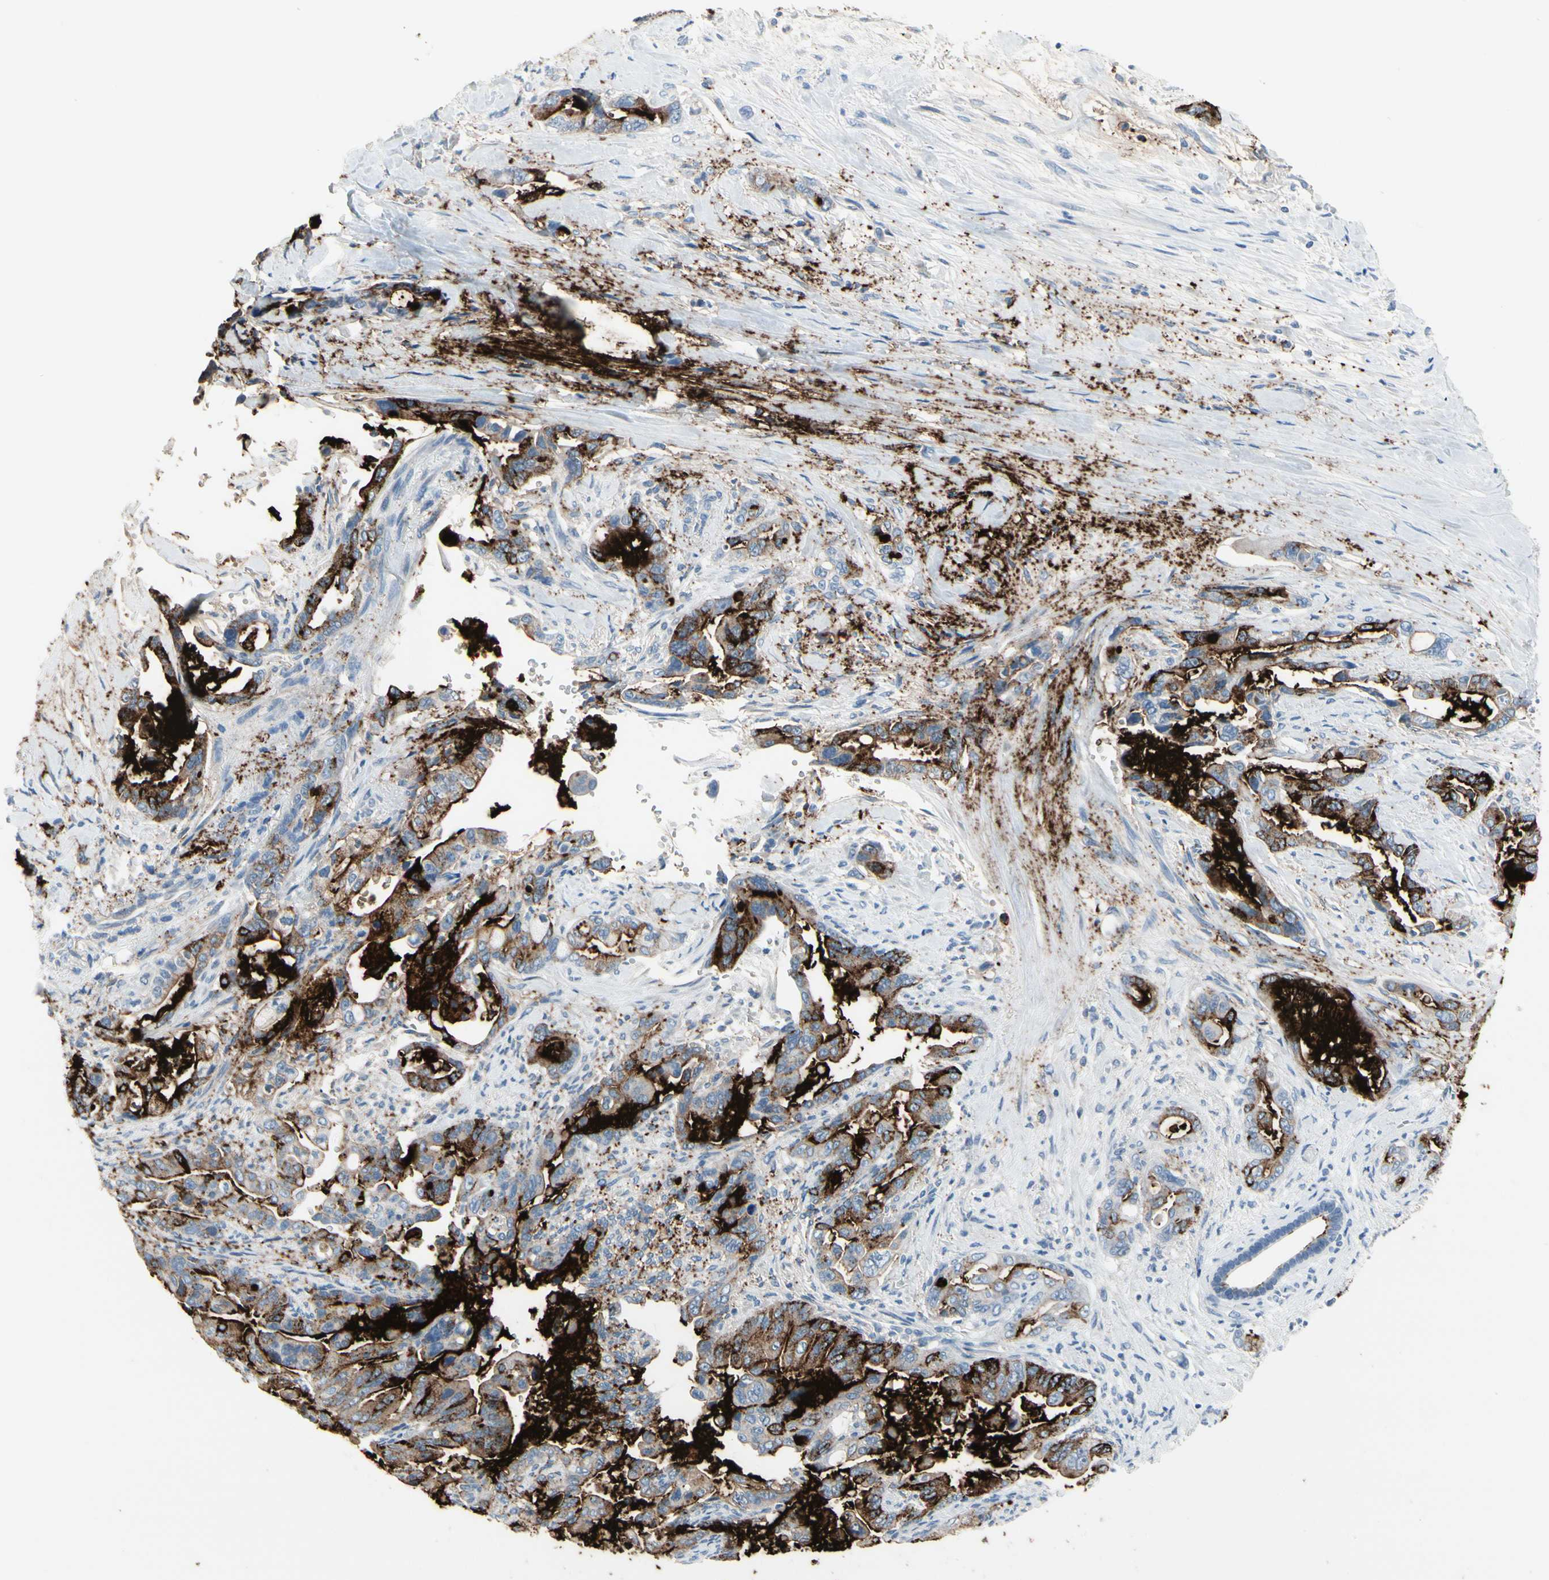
{"staining": {"intensity": "strong", "quantity": ">75%", "location": "cytoplasmic/membranous"}, "tissue": "pancreatic cancer", "cell_type": "Tumor cells", "image_type": "cancer", "snomed": [{"axis": "morphology", "description": "Adenocarcinoma, NOS"}, {"axis": "topography", "description": "Pancreas"}], "caption": "About >75% of tumor cells in human pancreatic adenocarcinoma demonstrate strong cytoplasmic/membranous protein positivity as visualized by brown immunohistochemical staining.", "gene": "MUC5B", "patient": {"sex": "male", "age": 70}}